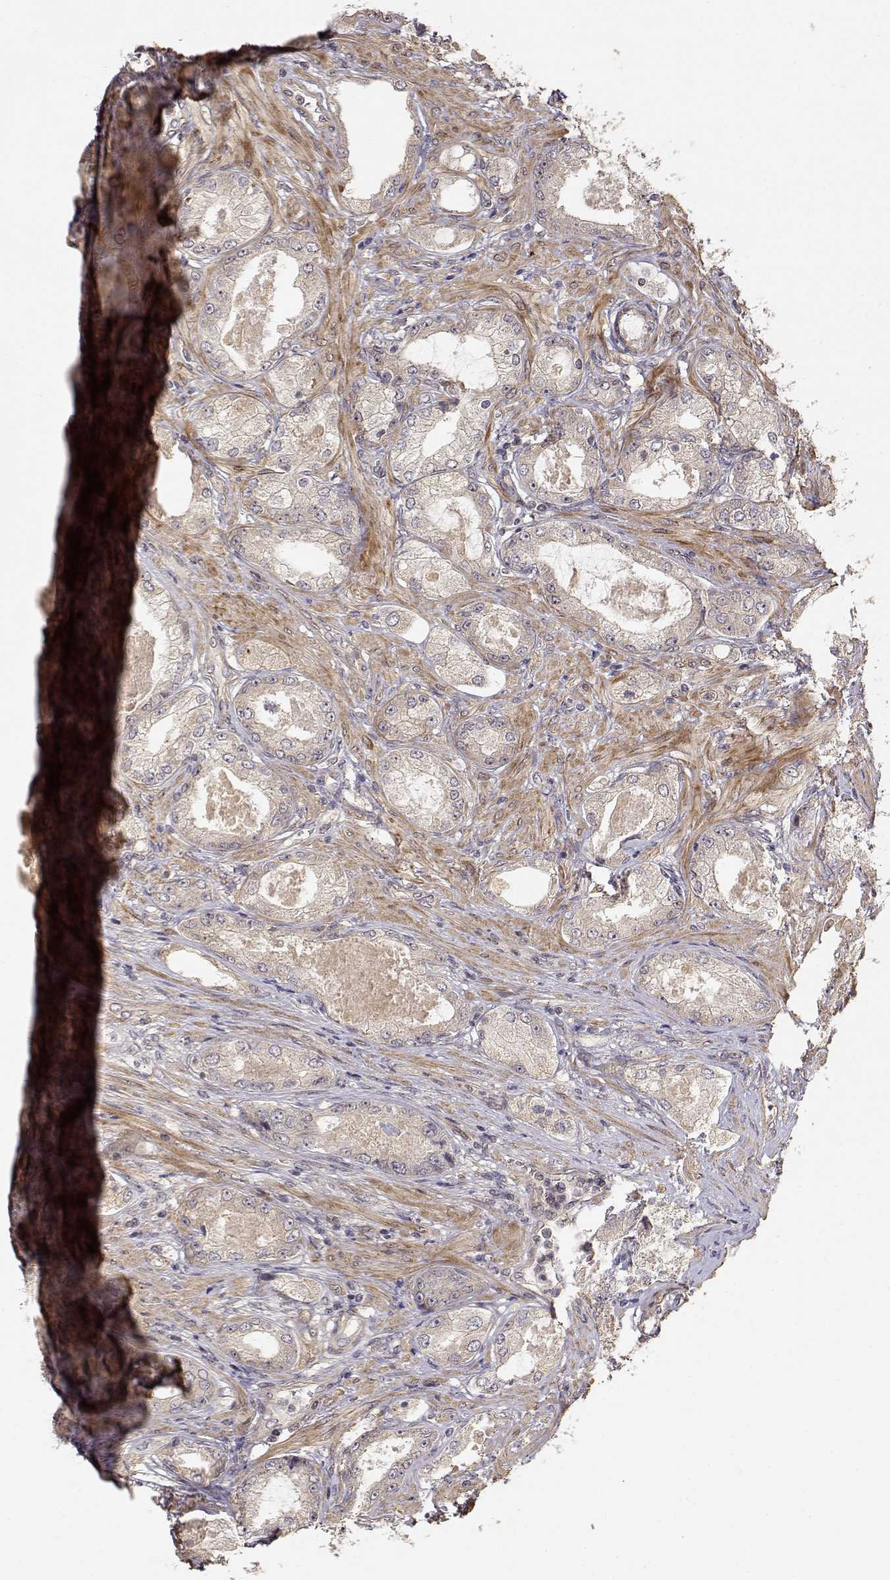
{"staining": {"intensity": "weak", "quantity": "<25%", "location": "cytoplasmic/membranous"}, "tissue": "prostate cancer", "cell_type": "Tumor cells", "image_type": "cancer", "snomed": [{"axis": "morphology", "description": "Adenocarcinoma, Low grade"}, {"axis": "topography", "description": "Prostate"}], "caption": "Immunohistochemistry (IHC) micrograph of human prostate low-grade adenocarcinoma stained for a protein (brown), which demonstrates no positivity in tumor cells.", "gene": "PICK1", "patient": {"sex": "male", "age": 68}}